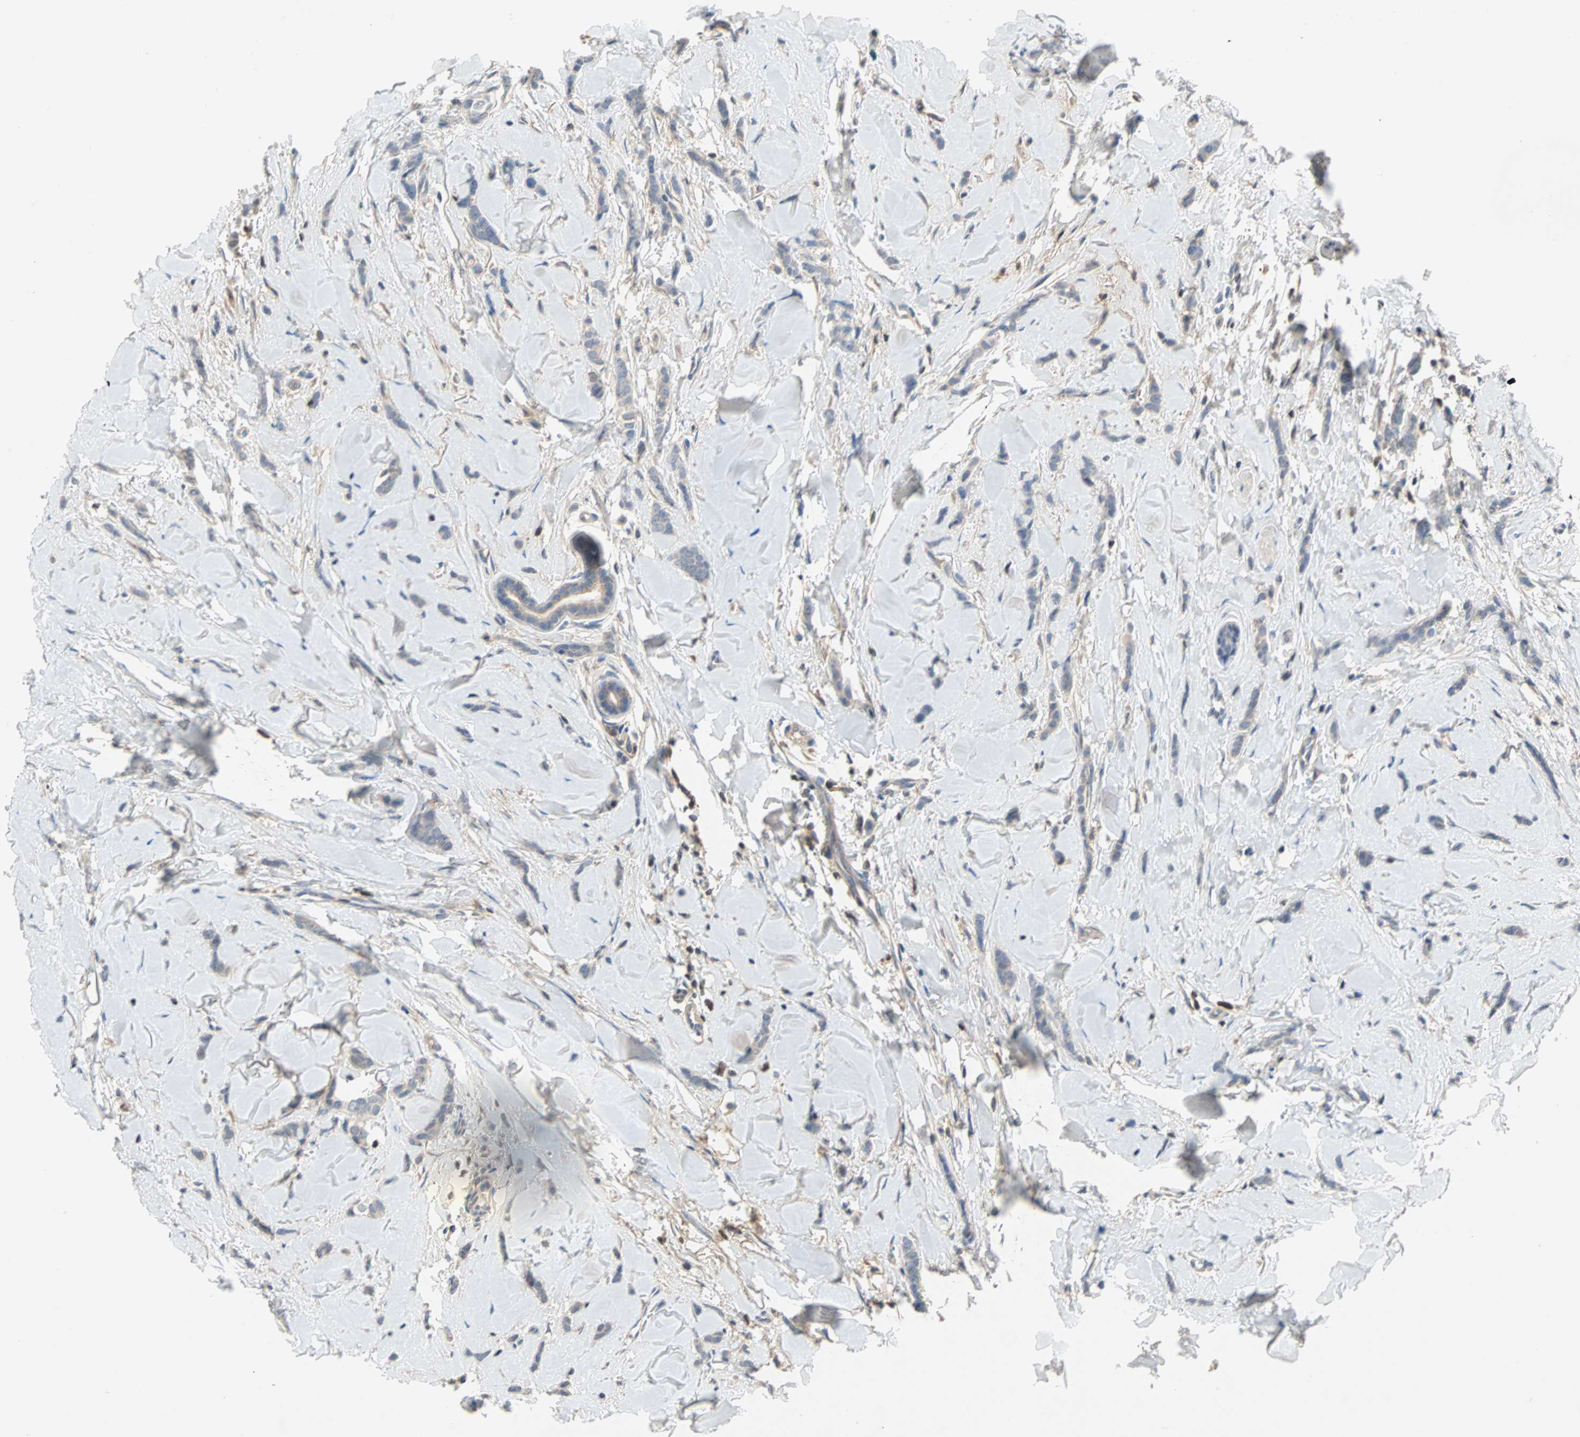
{"staining": {"intensity": "negative", "quantity": "none", "location": "none"}, "tissue": "breast cancer", "cell_type": "Tumor cells", "image_type": "cancer", "snomed": [{"axis": "morphology", "description": "Lobular carcinoma"}, {"axis": "topography", "description": "Skin"}, {"axis": "topography", "description": "Breast"}], "caption": "Breast cancer (lobular carcinoma) was stained to show a protein in brown. There is no significant positivity in tumor cells.", "gene": "MAP4K1", "patient": {"sex": "female", "age": 46}}